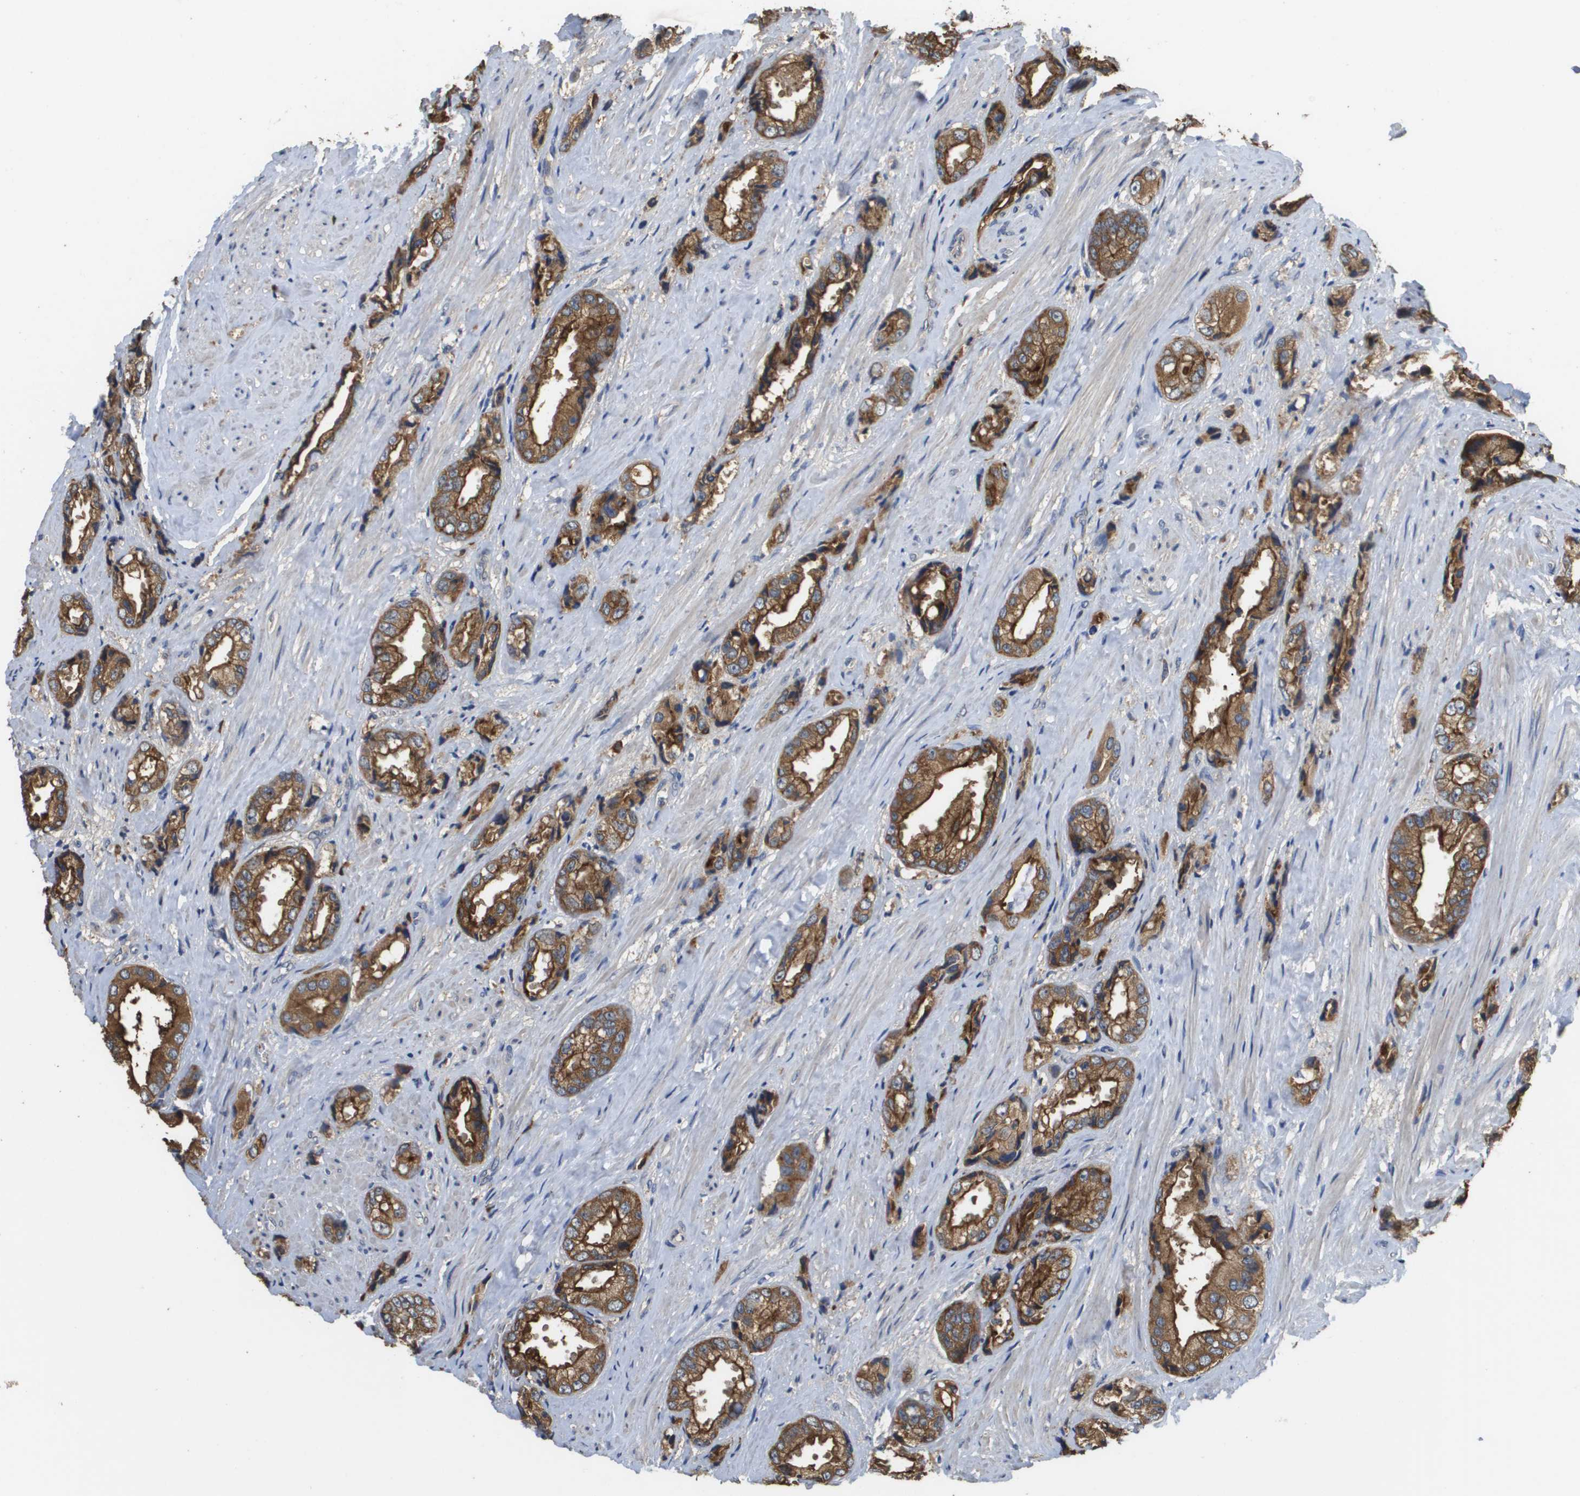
{"staining": {"intensity": "moderate", "quantity": ">75%", "location": "cytoplasmic/membranous"}, "tissue": "prostate cancer", "cell_type": "Tumor cells", "image_type": "cancer", "snomed": [{"axis": "morphology", "description": "Adenocarcinoma, High grade"}, {"axis": "topography", "description": "Prostate"}], "caption": "Protein staining reveals moderate cytoplasmic/membranous positivity in approximately >75% of tumor cells in prostate cancer.", "gene": "RAB27B", "patient": {"sex": "male", "age": 61}}